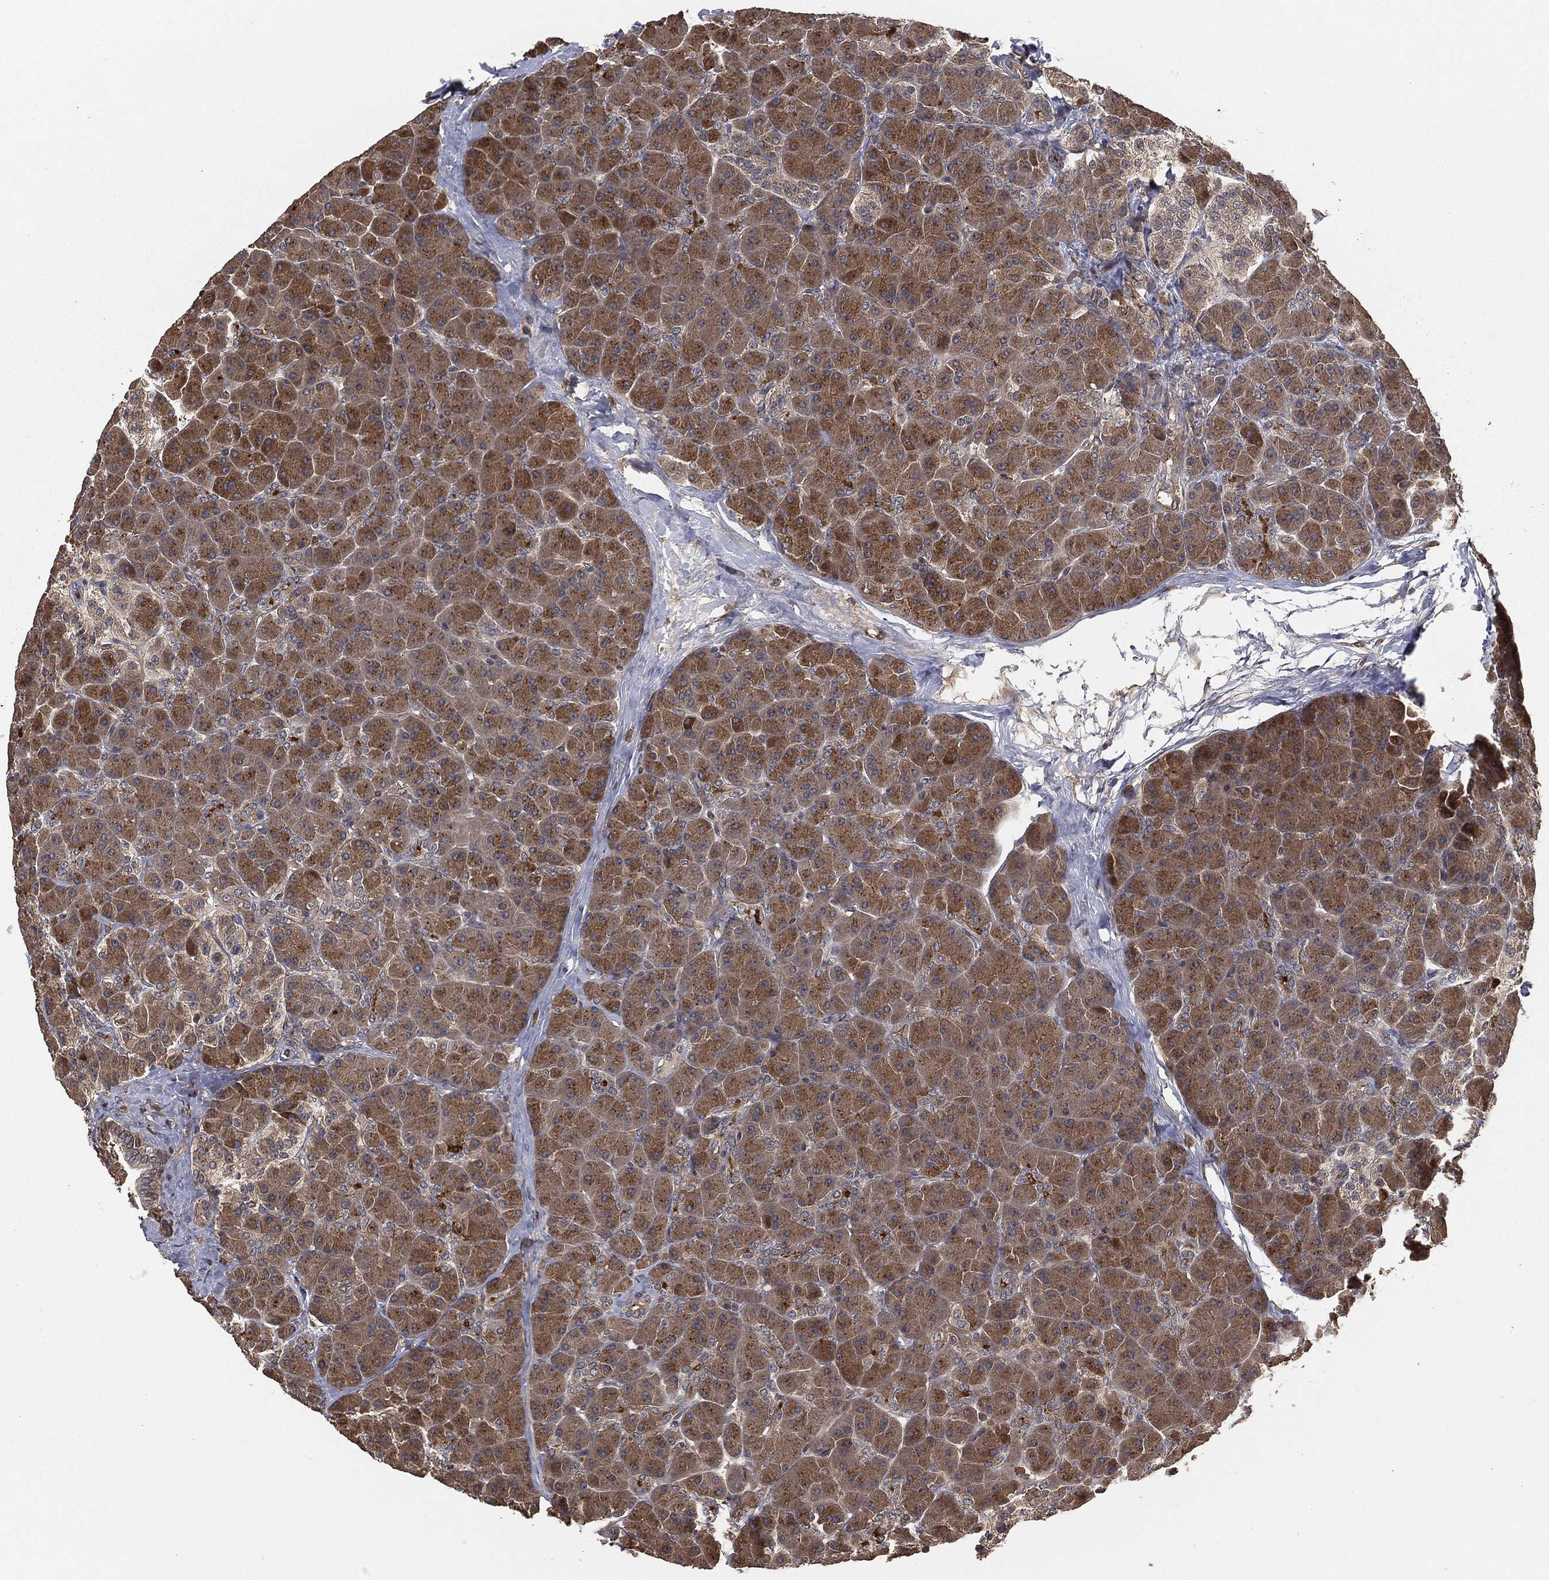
{"staining": {"intensity": "moderate", "quantity": "25%-75%", "location": "cytoplasmic/membranous"}, "tissue": "pancreas", "cell_type": "Exocrine glandular cells", "image_type": "normal", "snomed": [{"axis": "morphology", "description": "Normal tissue, NOS"}, {"axis": "topography", "description": "Pancreas"}], "caption": "Protein expression analysis of benign human pancreas reveals moderate cytoplasmic/membranous positivity in about 25%-75% of exocrine glandular cells. (DAB IHC with brightfield microscopy, high magnification).", "gene": "ERBIN", "patient": {"sex": "female", "age": 44}}